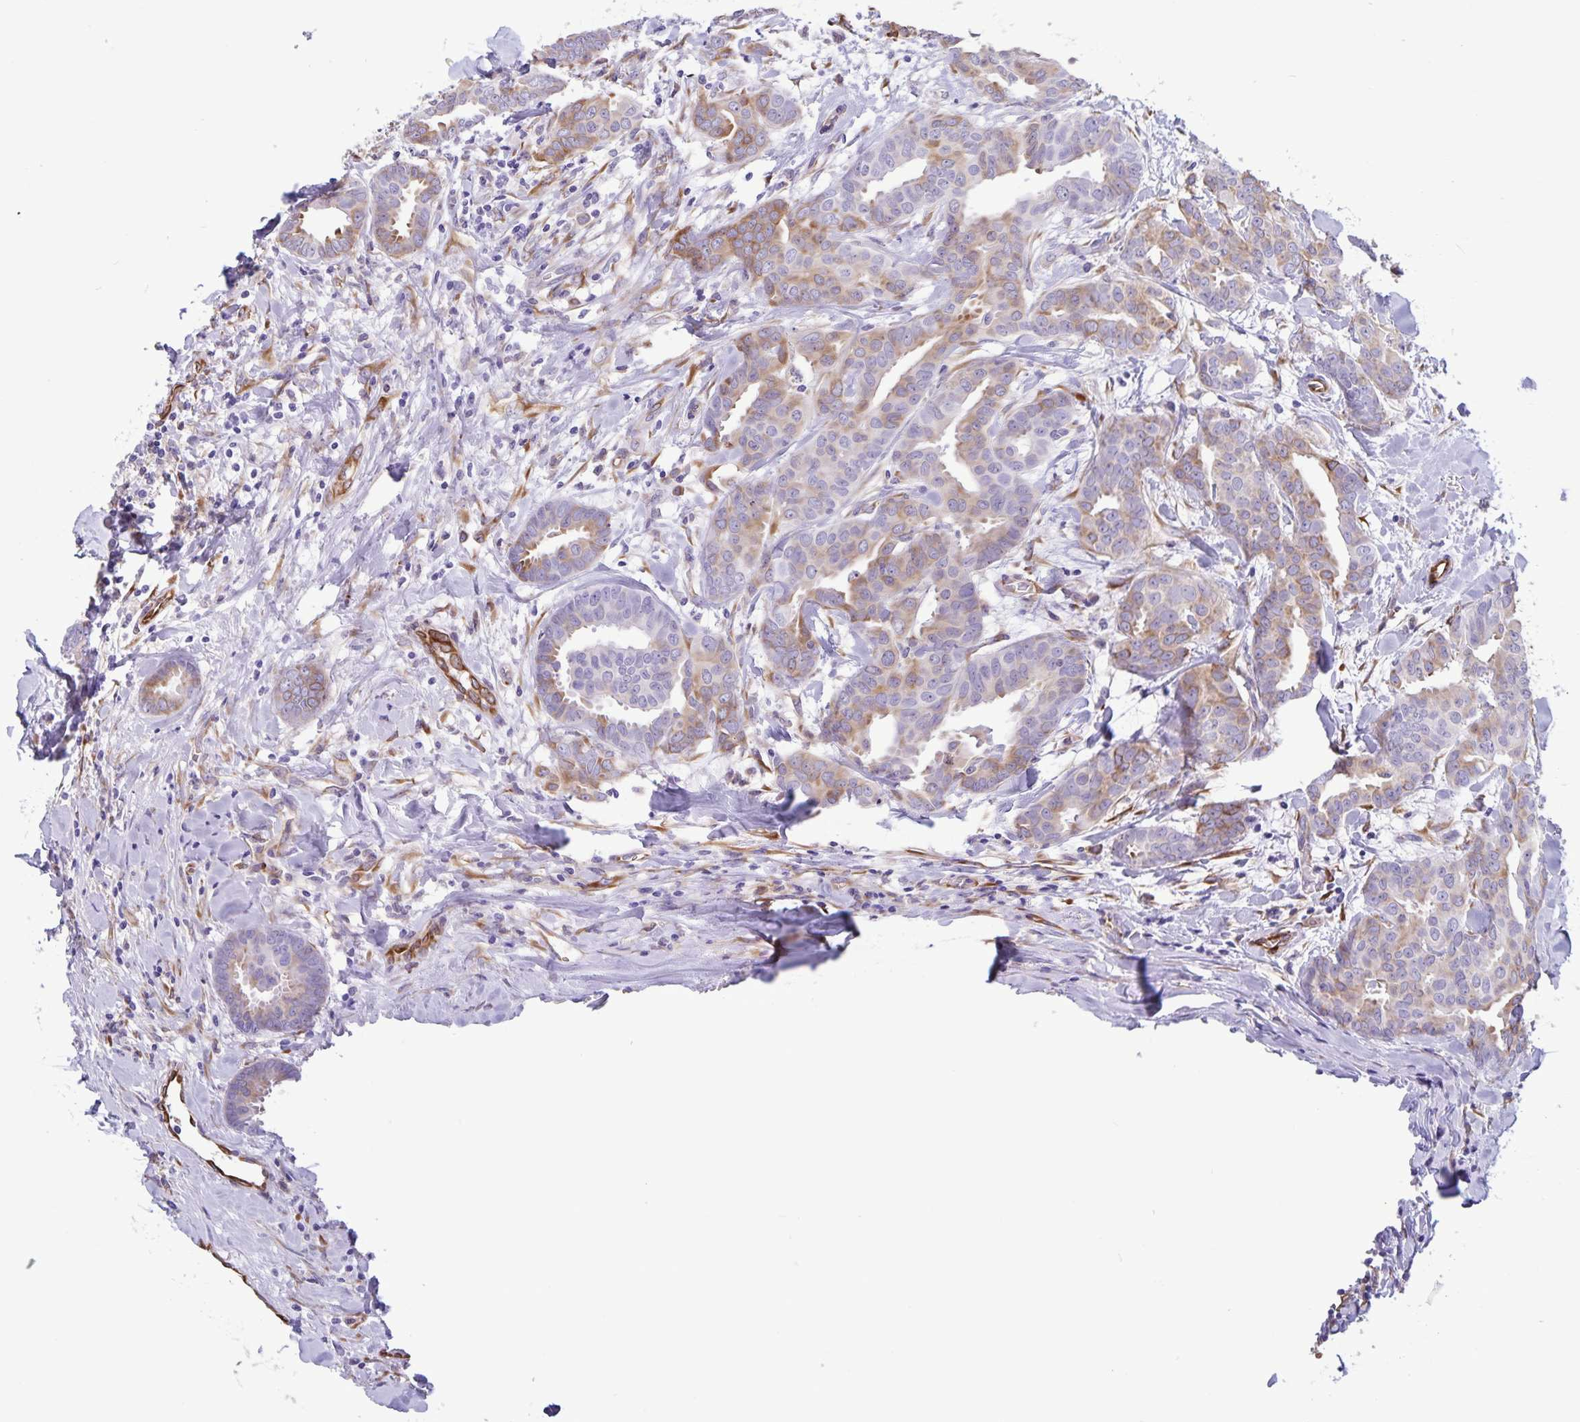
{"staining": {"intensity": "weak", "quantity": "25%-75%", "location": "cytoplasmic/membranous"}, "tissue": "breast cancer", "cell_type": "Tumor cells", "image_type": "cancer", "snomed": [{"axis": "morphology", "description": "Duct carcinoma"}, {"axis": "topography", "description": "Breast"}], "caption": "Protein positivity by IHC reveals weak cytoplasmic/membranous staining in about 25%-75% of tumor cells in breast intraductal carcinoma. The protein is shown in brown color, while the nuclei are stained blue.", "gene": "RCN1", "patient": {"sex": "female", "age": 45}}